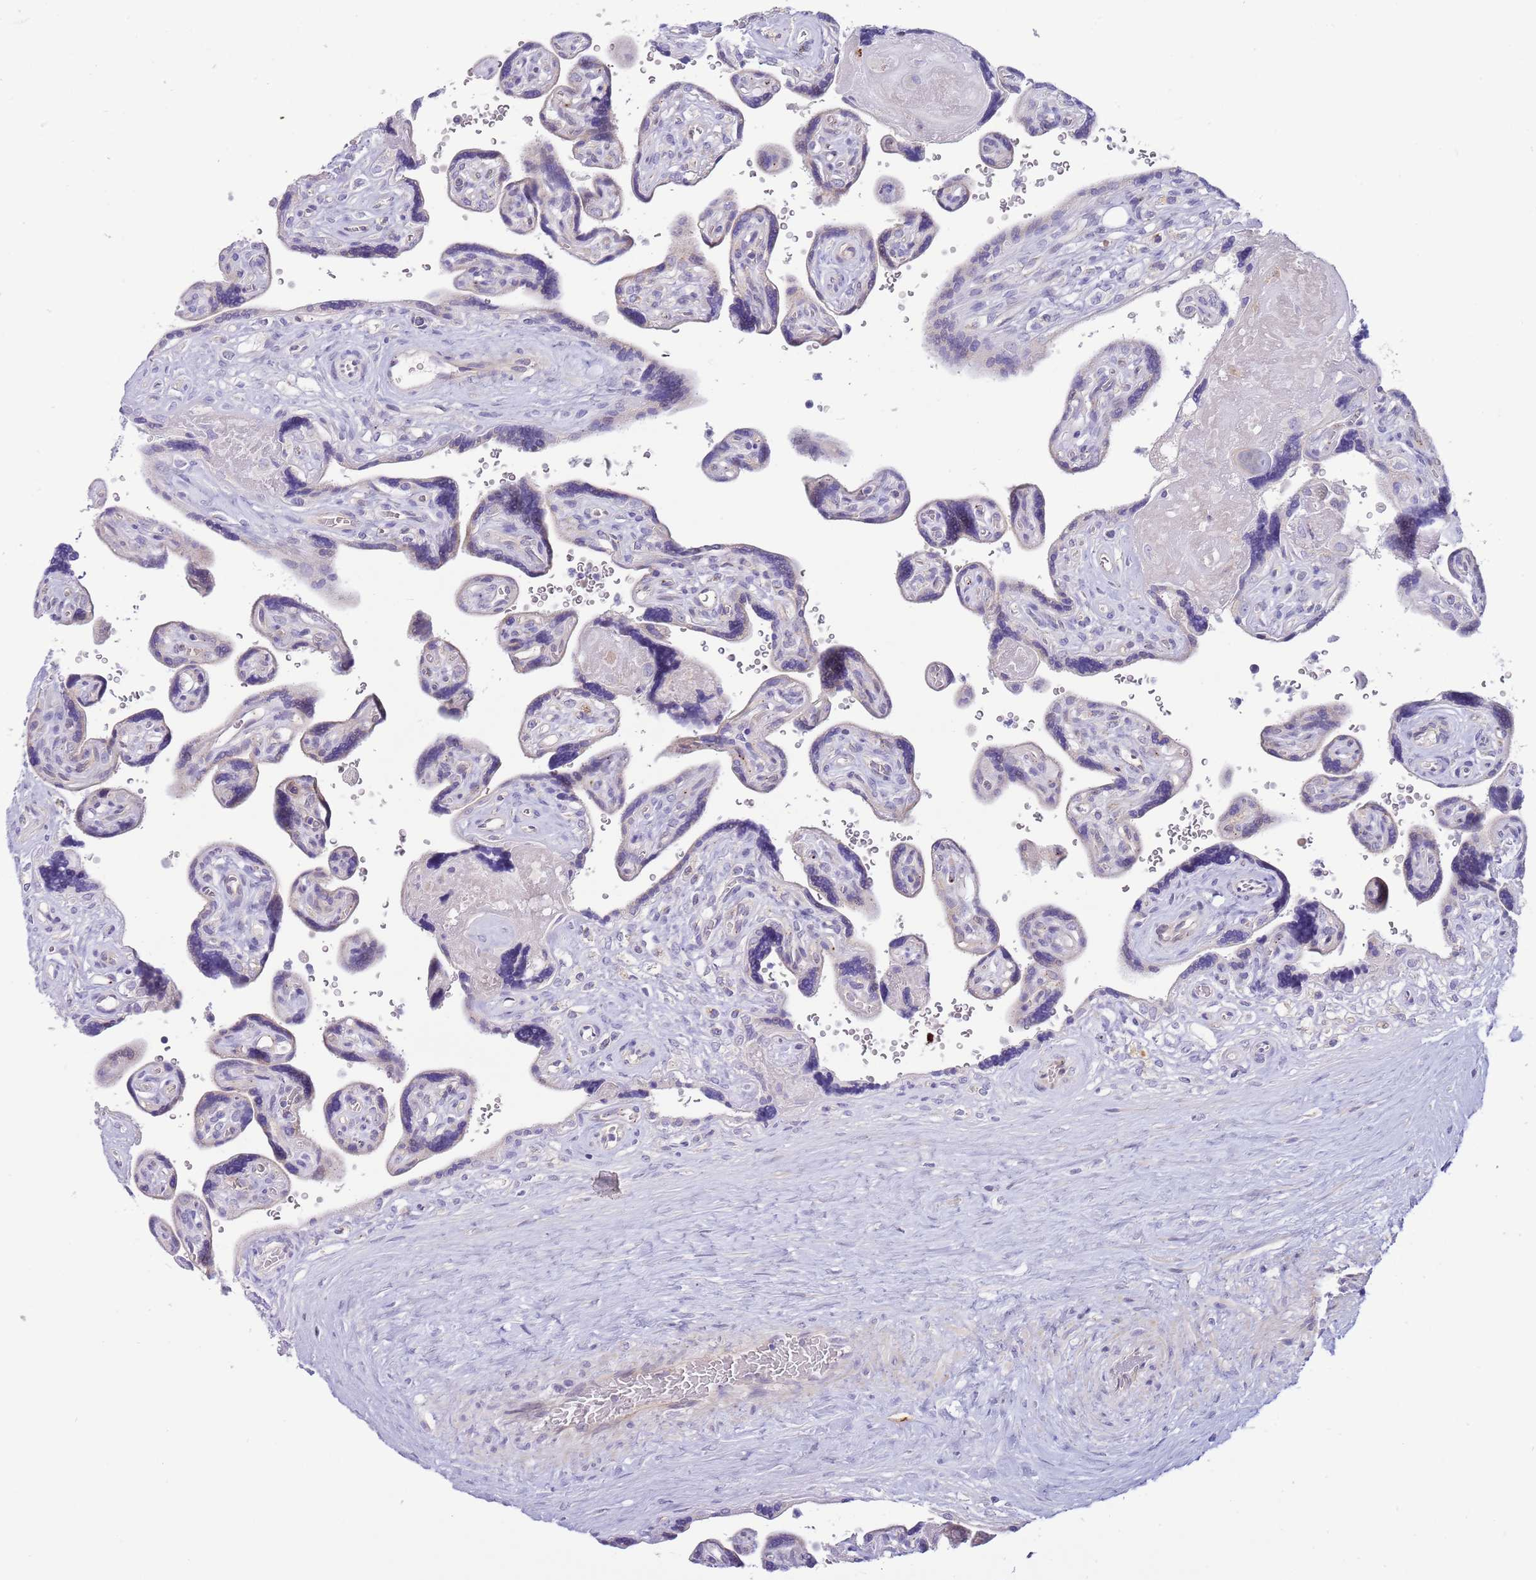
{"staining": {"intensity": "negative", "quantity": "none", "location": "none"}, "tissue": "placenta", "cell_type": "Trophoblastic cells", "image_type": "normal", "snomed": [{"axis": "morphology", "description": "Normal tissue, NOS"}, {"axis": "topography", "description": "Placenta"}], "caption": "DAB (3,3'-diaminobenzidine) immunohistochemical staining of normal human placenta demonstrates no significant staining in trophoblastic cells.", "gene": "DDHD1", "patient": {"sex": "female", "age": 39}}